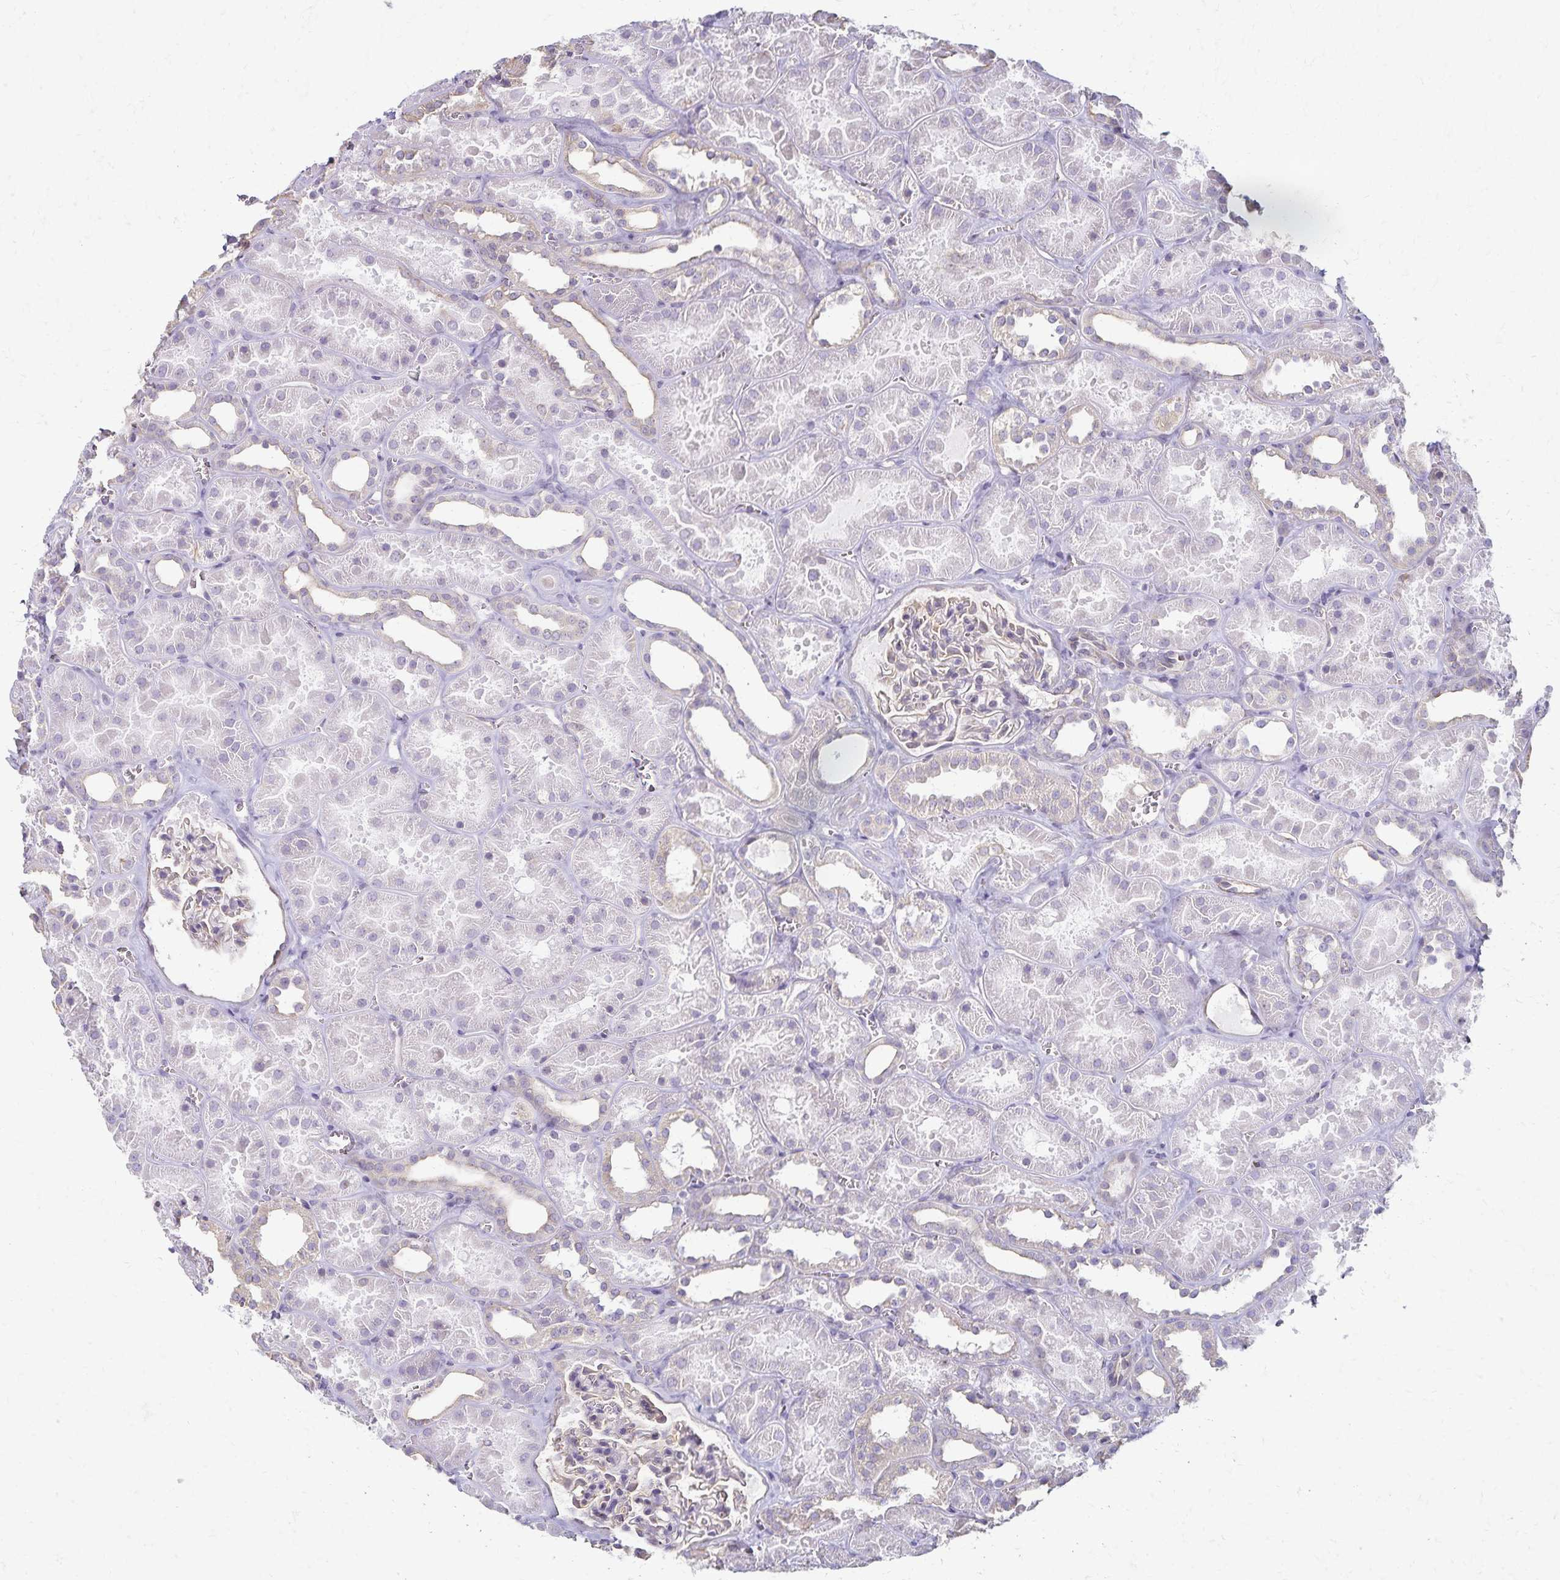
{"staining": {"intensity": "weak", "quantity": "<25%", "location": "cytoplasmic/membranous"}, "tissue": "kidney", "cell_type": "Cells in glomeruli", "image_type": "normal", "snomed": [{"axis": "morphology", "description": "Normal tissue, NOS"}, {"axis": "topography", "description": "Kidney"}], "caption": "The micrograph exhibits no staining of cells in glomeruli in unremarkable kidney. Nuclei are stained in blue.", "gene": "KISS1", "patient": {"sex": "female", "age": 41}}